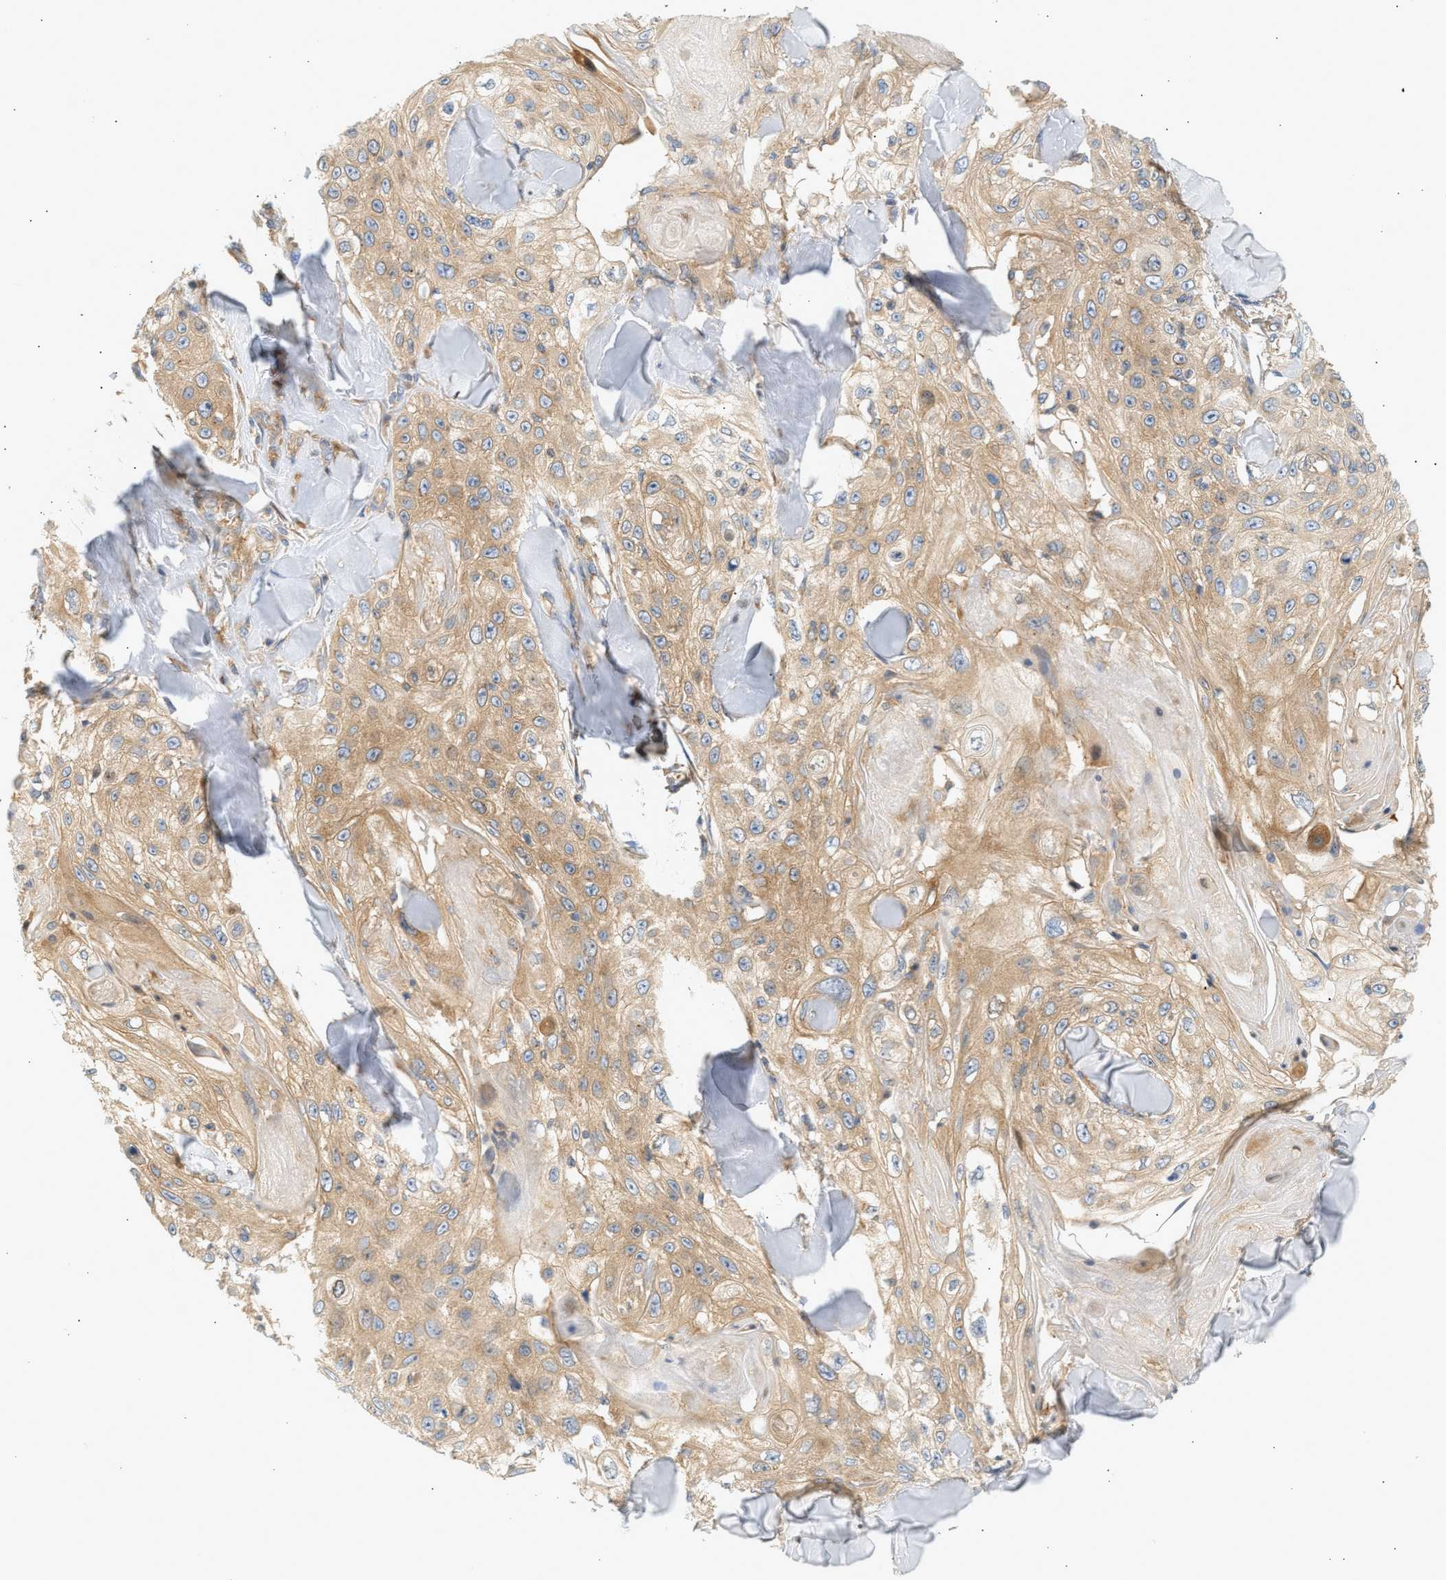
{"staining": {"intensity": "weak", "quantity": ">75%", "location": "cytoplasmic/membranous"}, "tissue": "skin cancer", "cell_type": "Tumor cells", "image_type": "cancer", "snomed": [{"axis": "morphology", "description": "Squamous cell carcinoma, NOS"}, {"axis": "topography", "description": "Skin"}], "caption": "DAB (3,3'-diaminobenzidine) immunohistochemical staining of human skin cancer (squamous cell carcinoma) demonstrates weak cytoplasmic/membranous protein expression in approximately >75% of tumor cells.", "gene": "PAFAH1B1", "patient": {"sex": "male", "age": 86}}